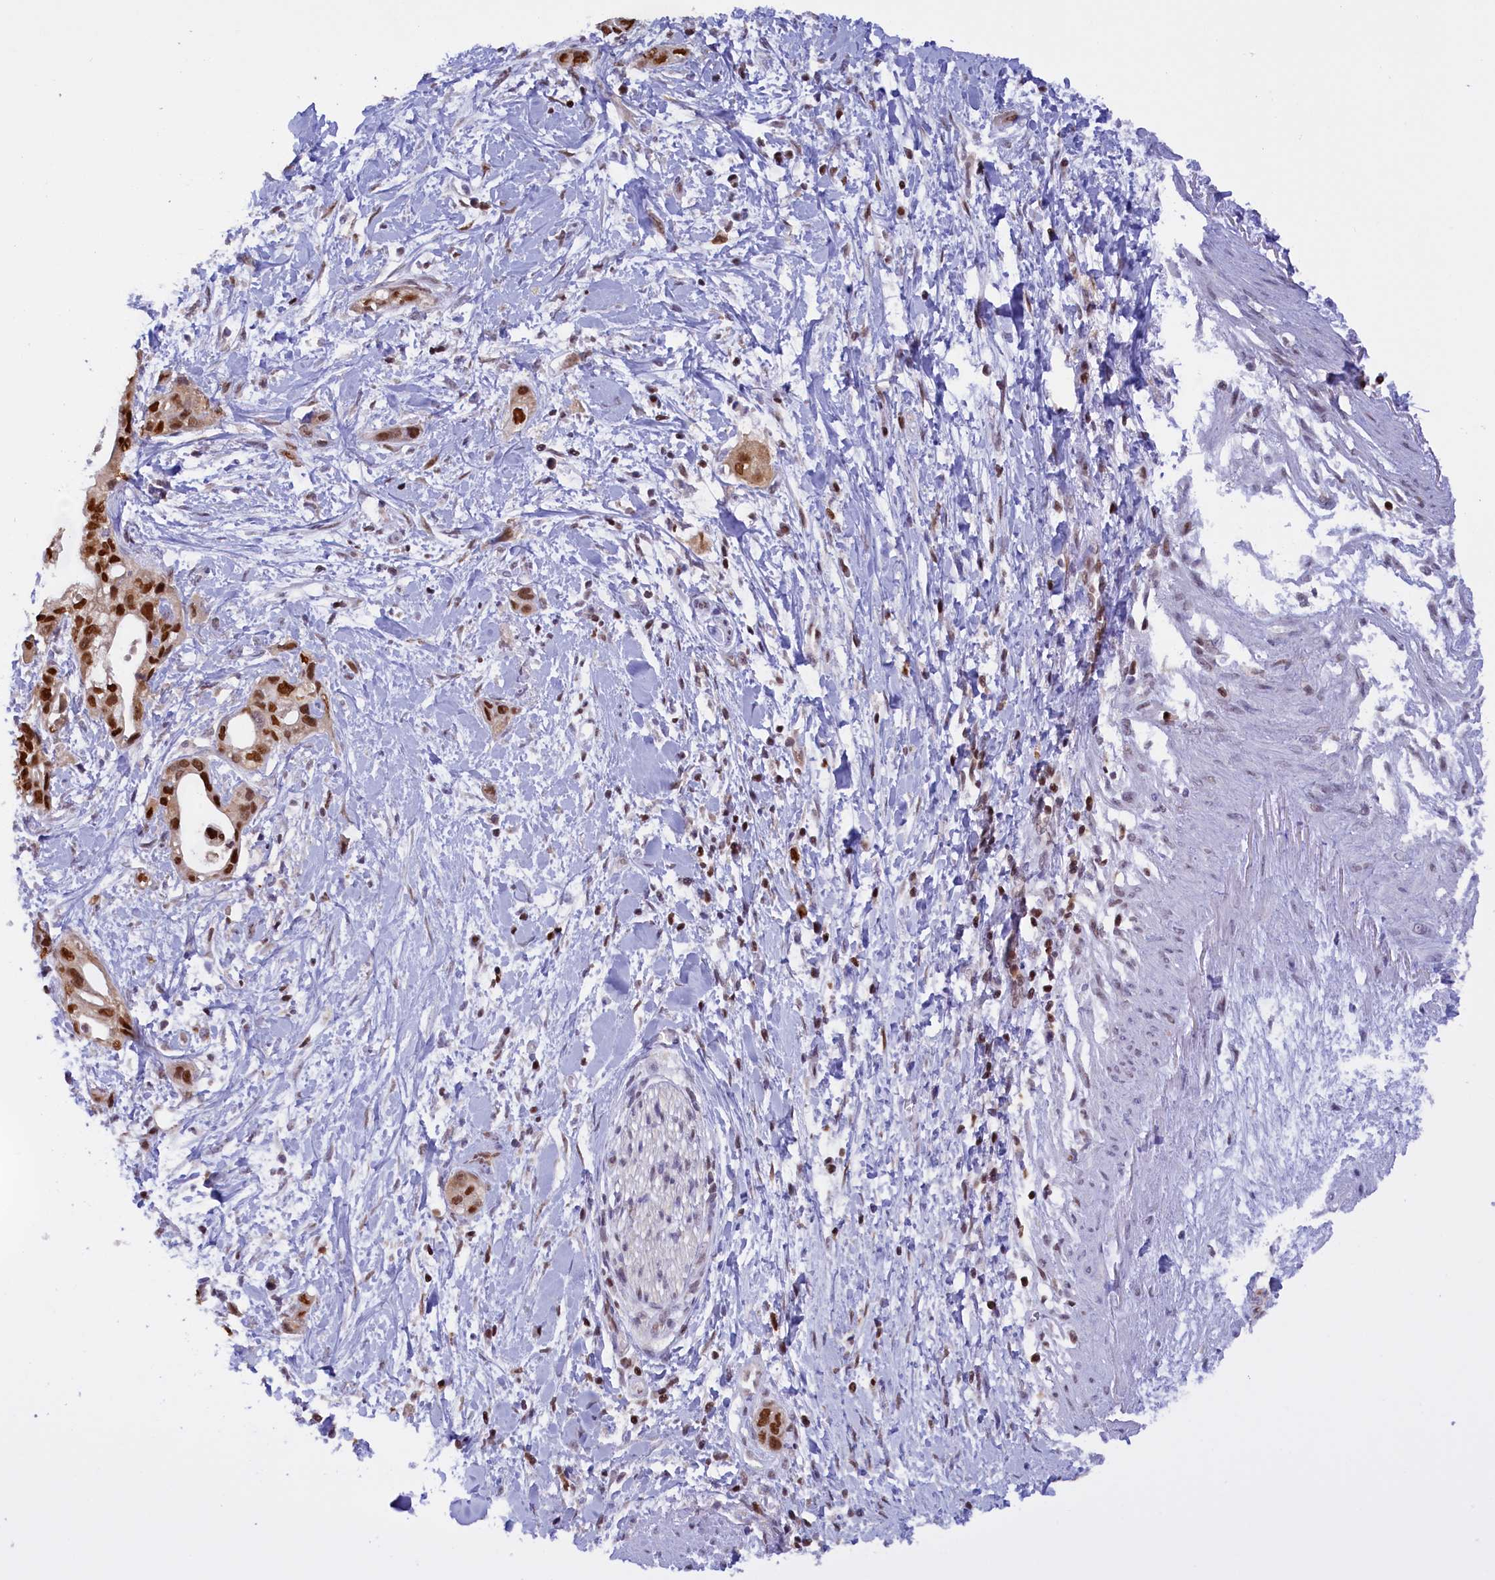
{"staining": {"intensity": "strong", "quantity": ">75%", "location": "nuclear"}, "tissue": "pancreatic cancer", "cell_type": "Tumor cells", "image_type": "cancer", "snomed": [{"axis": "morphology", "description": "Normal tissue, NOS"}, {"axis": "morphology", "description": "Adenocarcinoma, NOS"}, {"axis": "topography", "description": "Pancreas"}, {"axis": "topography", "description": "Peripheral nerve tissue"}], "caption": "Human pancreatic cancer (adenocarcinoma) stained with a brown dye displays strong nuclear positive expression in about >75% of tumor cells.", "gene": "IZUMO2", "patient": {"sex": "male", "age": 59}}